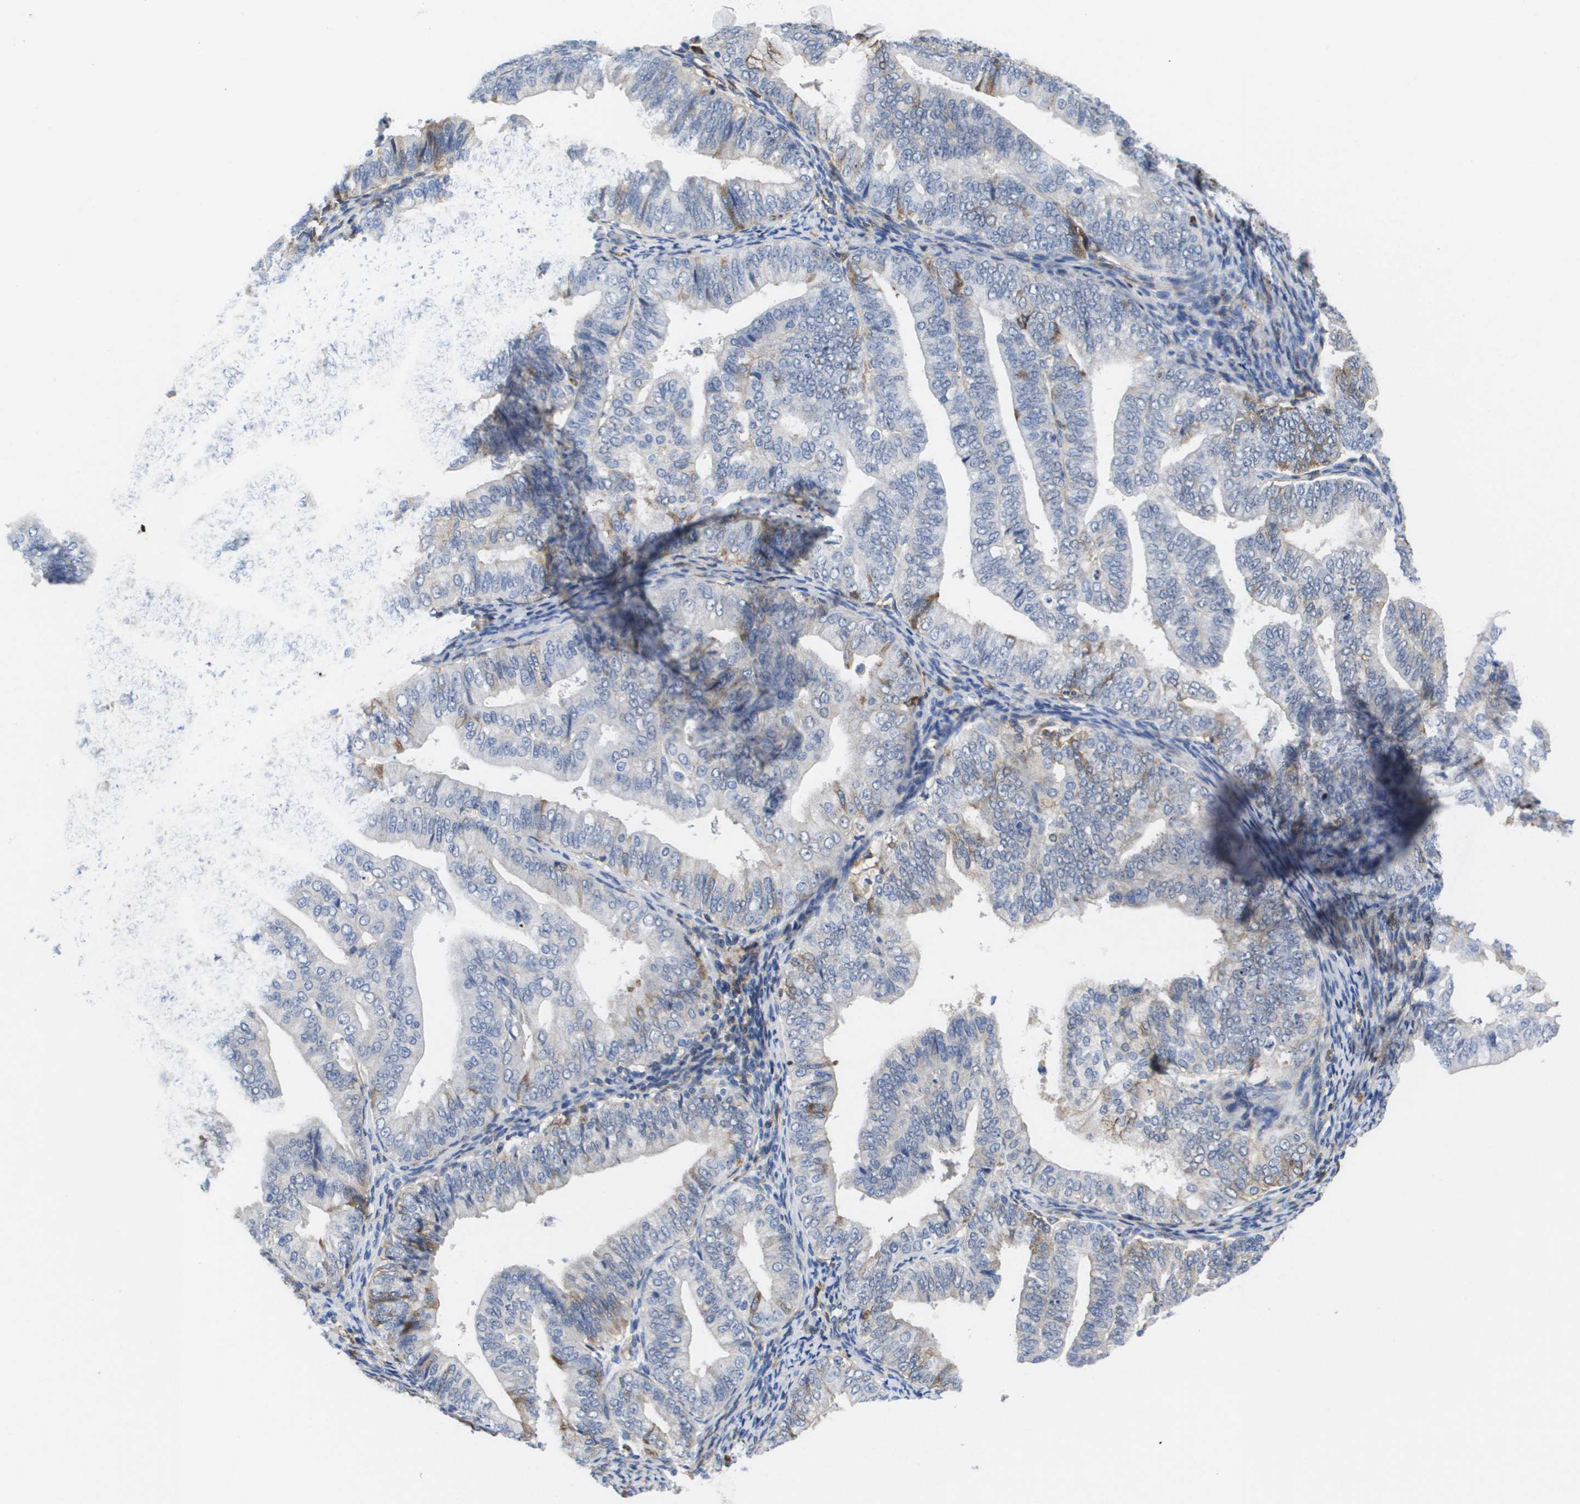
{"staining": {"intensity": "negative", "quantity": "none", "location": "none"}, "tissue": "endometrial cancer", "cell_type": "Tumor cells", "image_type": "cancer", "snomed": [{"axis": "morphology", "description": "Adenocarcinoma, NOS"}, {"axis": "topography", "description": "Endometrium"}], "caption": "The immunohistochemistry micrograph has no significant positivity in tumor cells of adenocarcinoma (endometrial) tissue. (Immunohistochemistry (ihc), brightfield microscopy, high magnification).", "gene": "SERPINC1", "patient": {"sex": "female", "age": 63}}